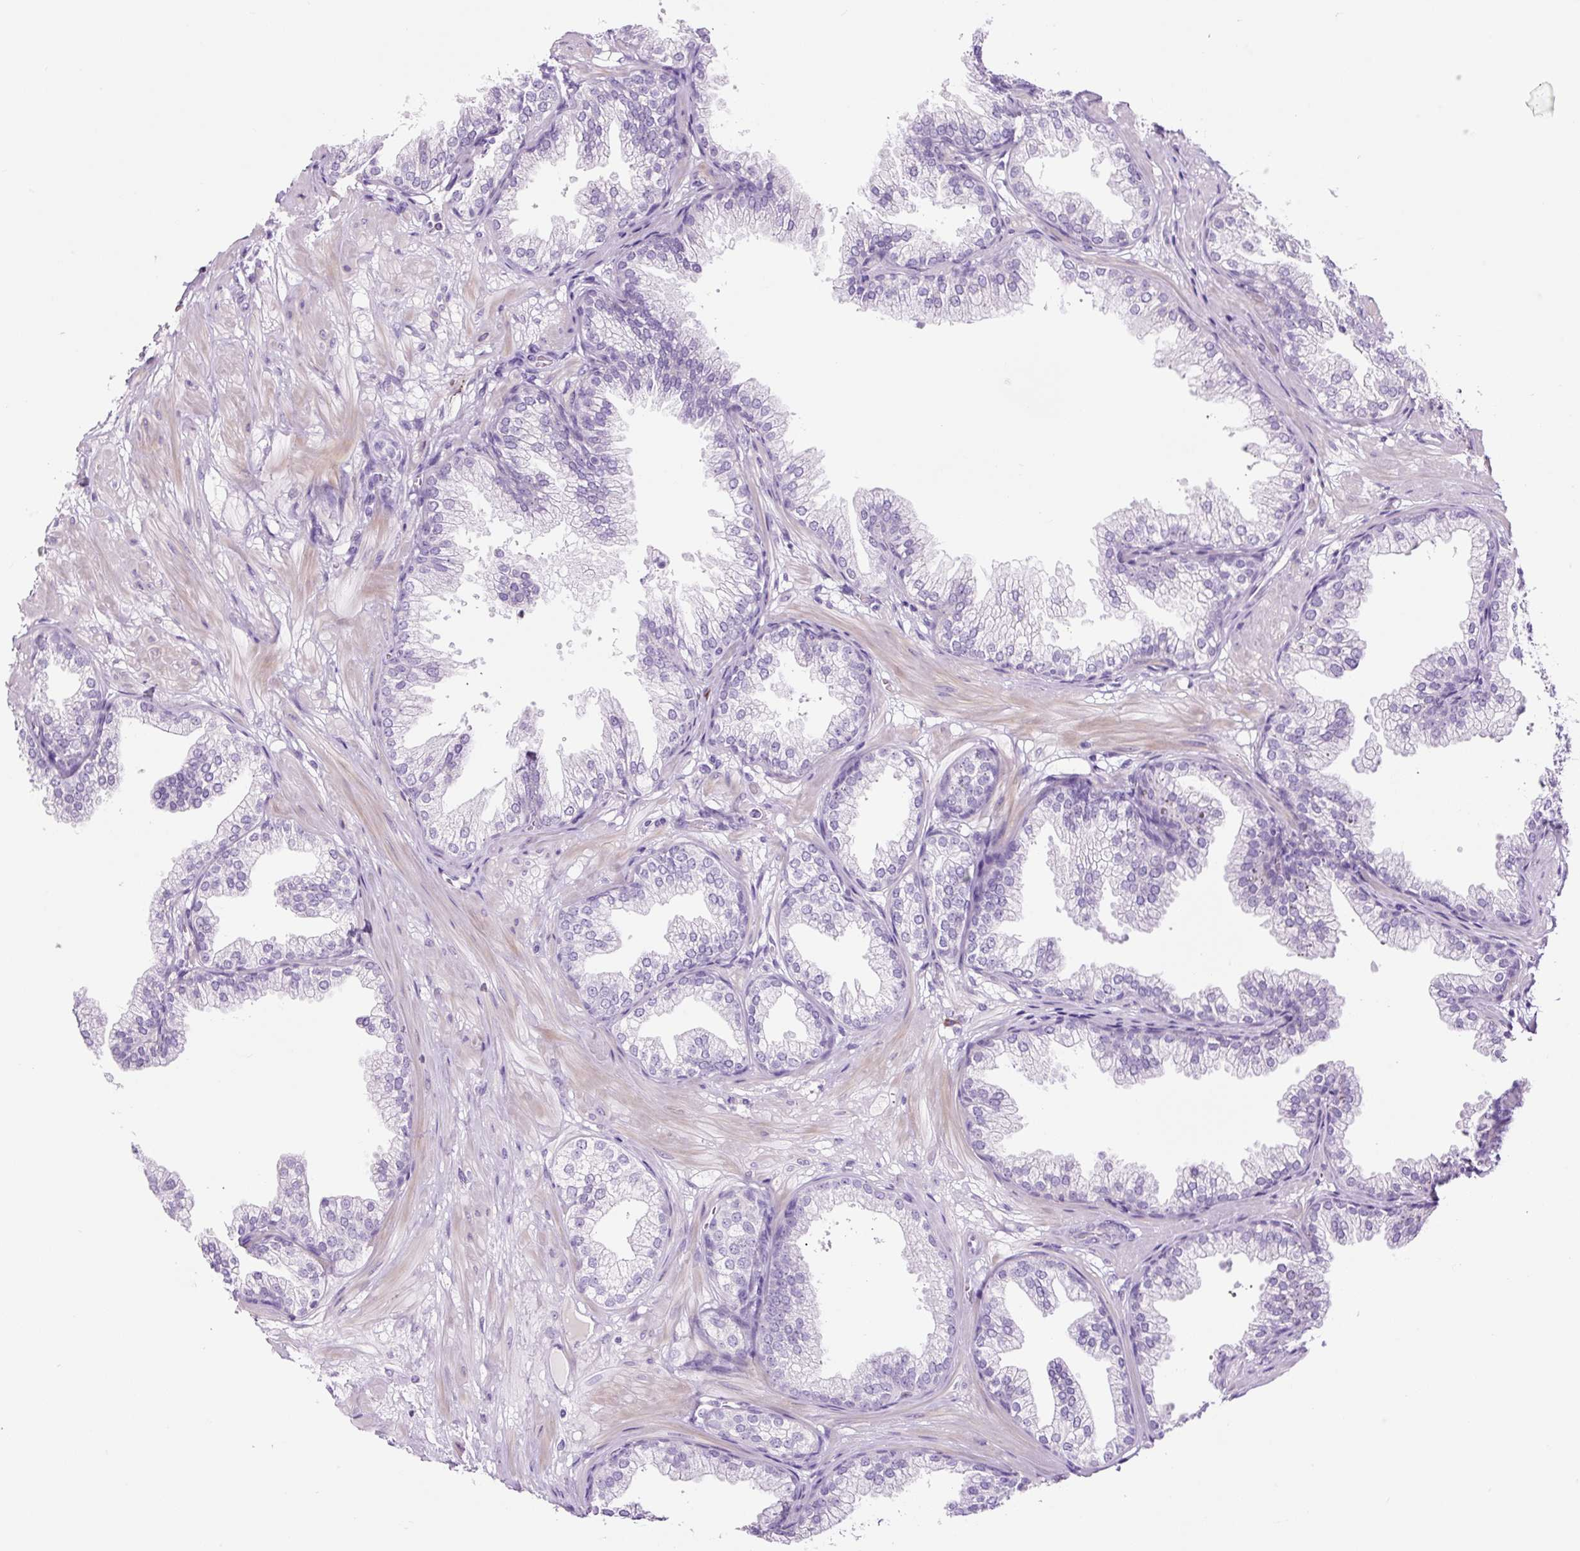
{"staining": {"intensity": "negative", "quantity": "none", "location": "none"}, "tissue": "prostate", "cell_type": "Glandular cells", "image_type": "normal", "snomed": [{"axis": "morphology", "description": "Normal tissue, NOS"}, {"axis": "topography", "description": "Prostate"}], "caption": "Human prostate stained for a protein using IHC demonstrates no expression in glandular cells.", "gene": "RNF212B", "patient": {"sex": "male", "age": 37}}